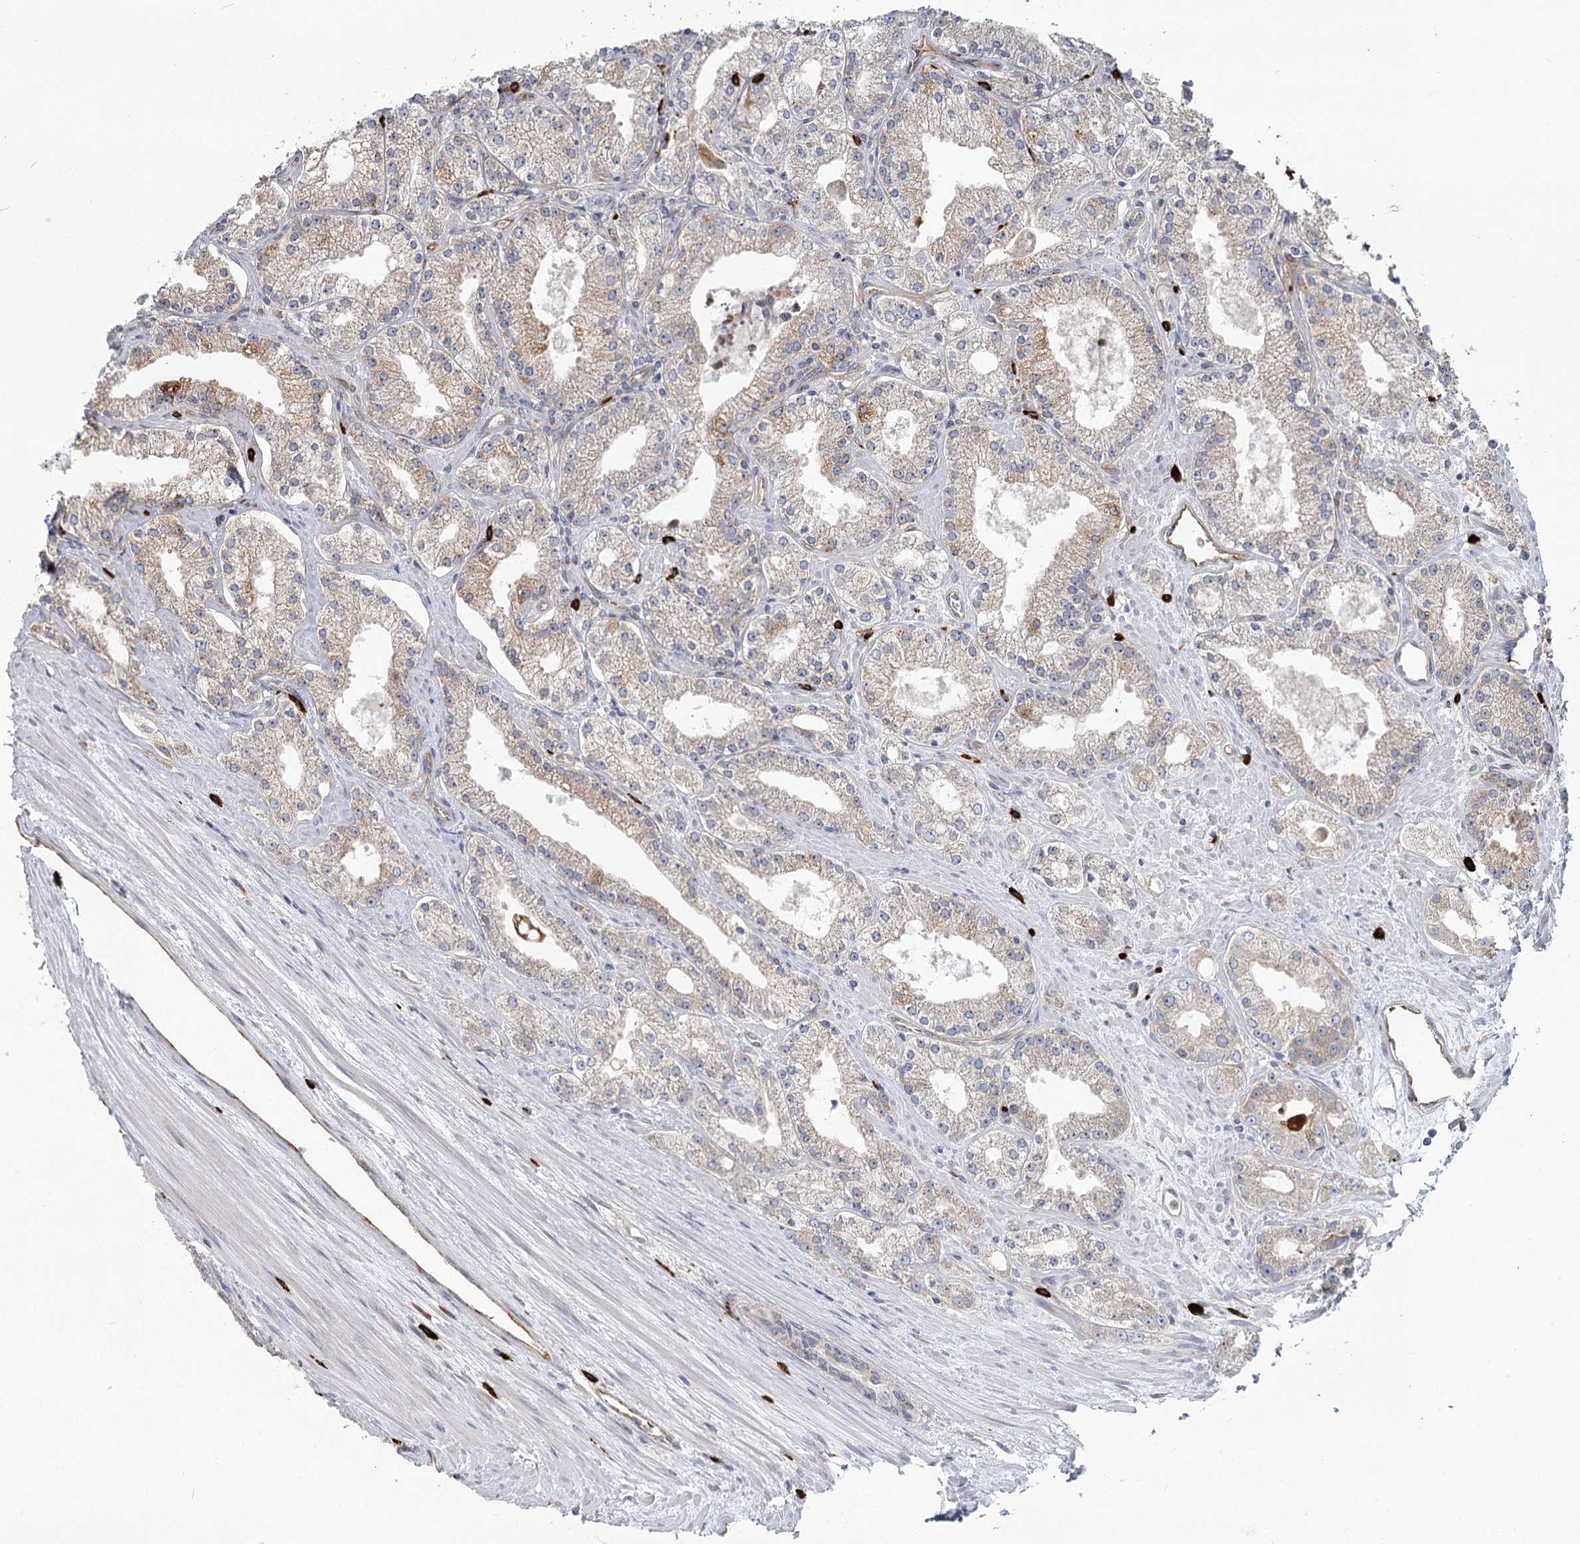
{"staining": {"intensity": "weak", "quantity": "25%-75%", "location": "cytoplasmic/membranous"}, "tissue": "prostate cancer", "cell_type": "Tumor cells", "image_type": "cancer", "snomed": [{"axis": "morphology", "description": "Adenocarcinoma, Low grade"}, {"axis": "topography", "description": "Prostate"}], "caption": "A brown stain labels weak cytoplasmic/membranous staining of a protein in human adenocarcinoma (low-grade) (prostate) tumor cells. (Stains: DAB in brown, nuclei in blue, Microscopy: brightfield microscopy at high magnification).", "gene": "HARS2", "patient": {"sex": "male", "age": 69}}